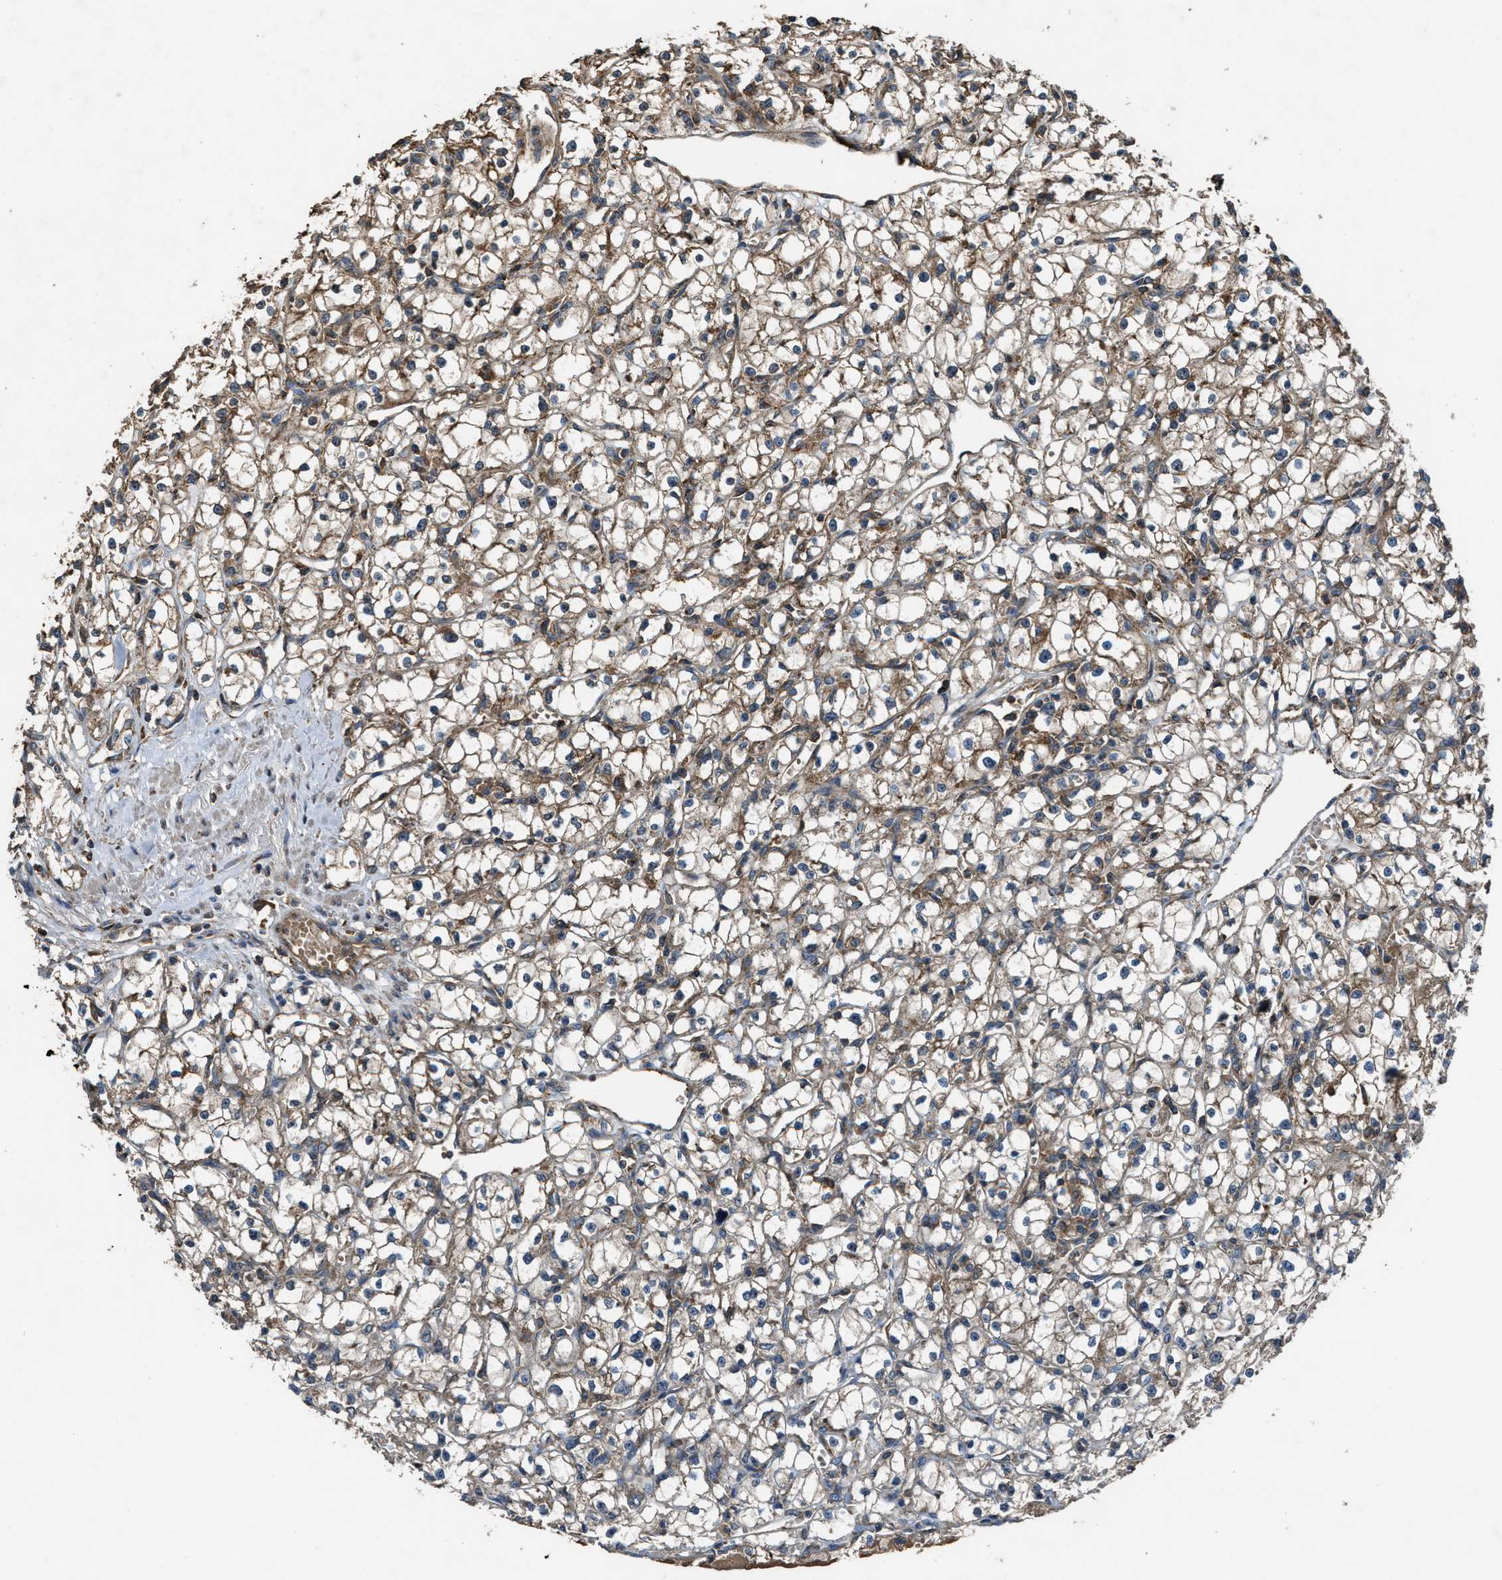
{"staining": {"intensity": "moderate", "quantity": "25%-75%", "location": "cytoplasmic/membranous"}, "tissue": "renal cancer", "cell_type": "Tumor cells", "image_type": "cancer", "snomed": [{"axis": "morphology", "description": "Adenocarcinoma, NOS"}, {"axis": "topography", "description": "Kidney"}], "caption": "Immunohistochemical staining of adenocarcinoma (renal) reveals medium levels of moderate cytoplasmic/membranous protein positivity in approximately 25%-75% of tumor cells. (DAB (3,3'-diaminobenzidine) IHC, brown staining for protein, blue staining for nuclei).", "gene": "MAP3K8", "patient": {"sex": "male", "age": 56}}